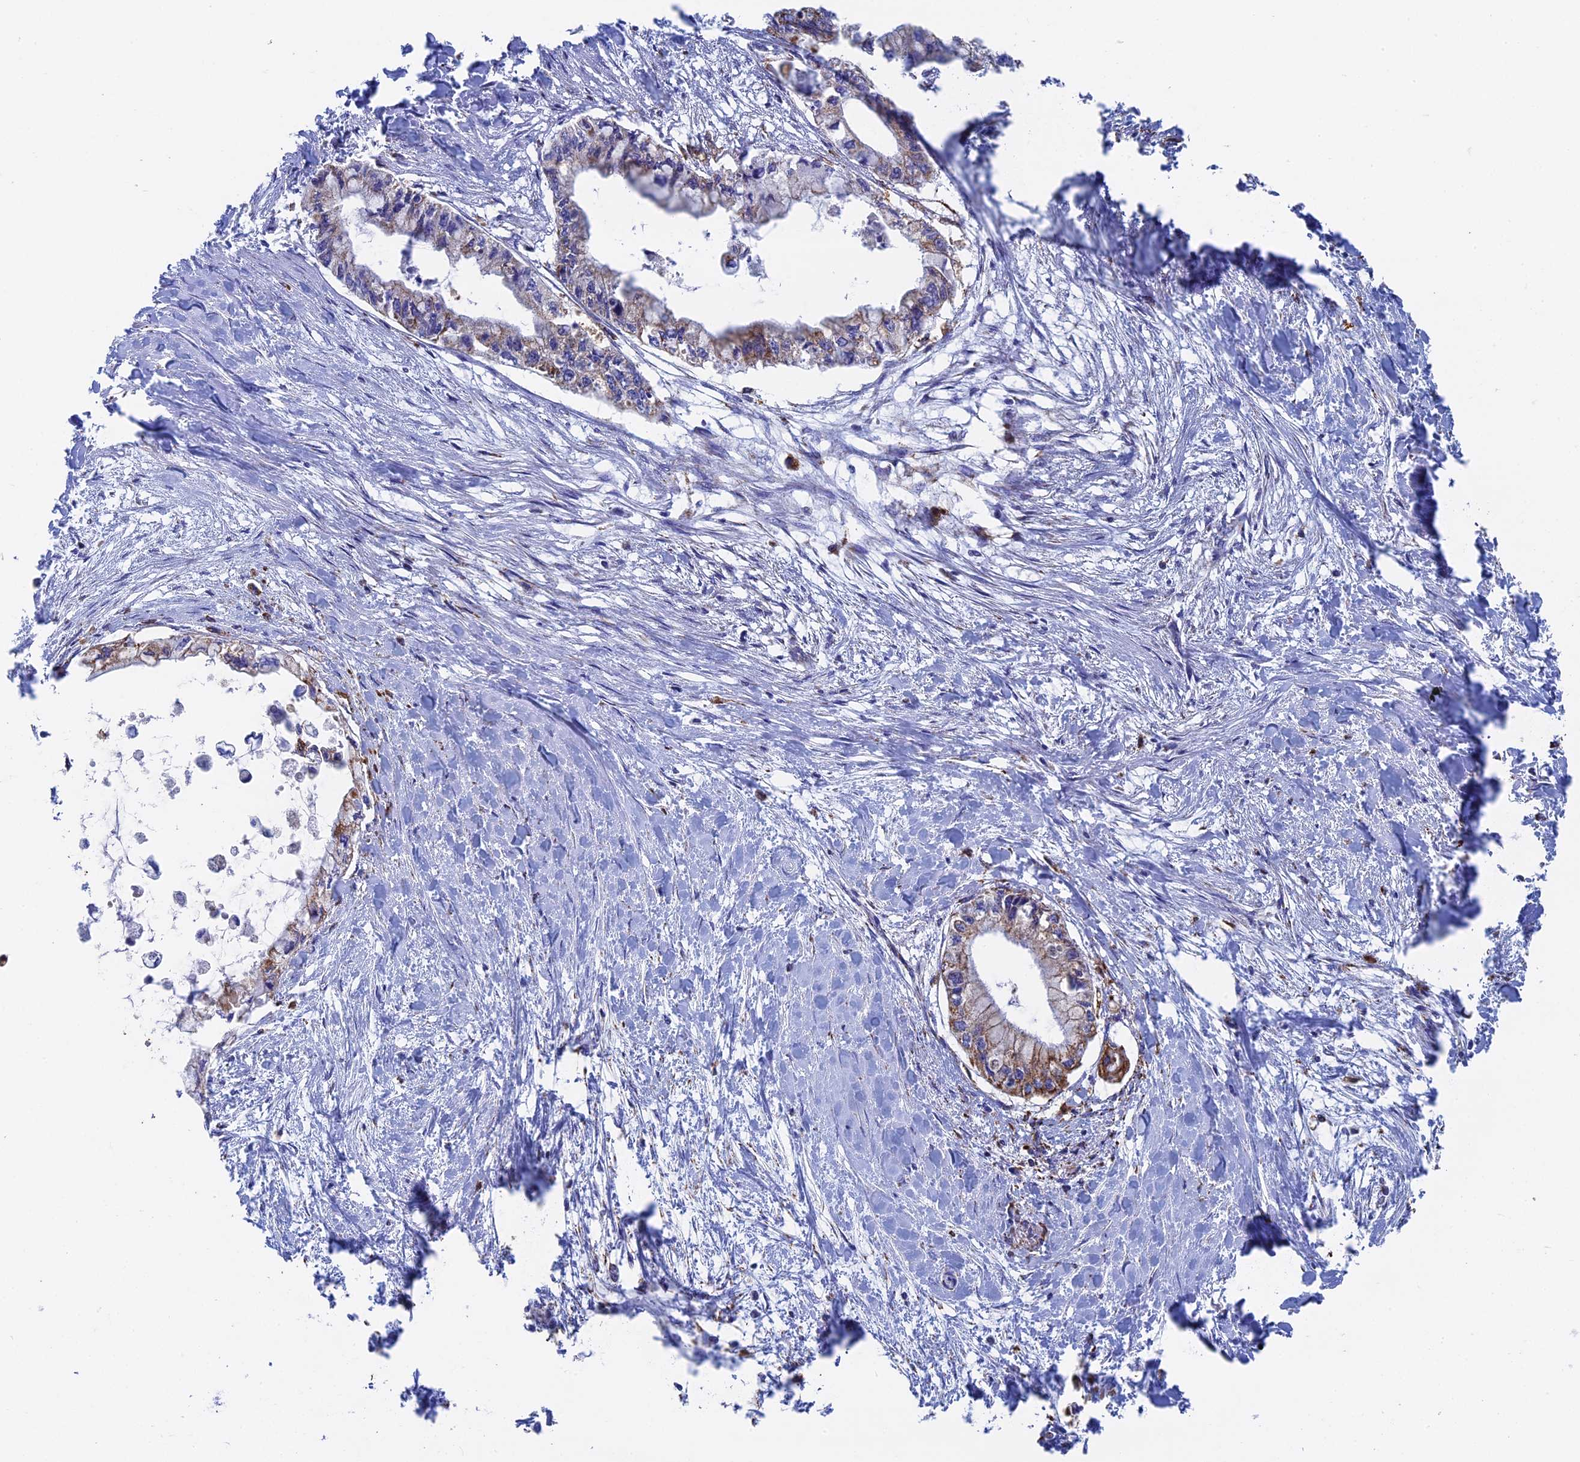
{"staining": {"intensity": "moderate", "quantity": "<25%", "location": "cytoplasmic/membranous"}, "tissue": "pancreatic cancer", "cell_type": "Tumor cells", "image_type": "cancer", "snomed": [{"axis": "morphology", "description": "Adenocarcinoma, NOS"}, {"axis": "topography", "description": "Pancreas"}], "caption": "Immunohistochemistry (DAB) staining of human pancreatic cancer exhibits moderate cytoplasmic/membranous protein expression in approximately <25% of tumor cells. (Stains: DAB (3,3'-diaminobenzidine) in brown, nuclei in blue, Microscopy: brightfield microscopy at high magnification).", "gene": "SEC24D", "patient": {"sex": "male", "age": 48}}